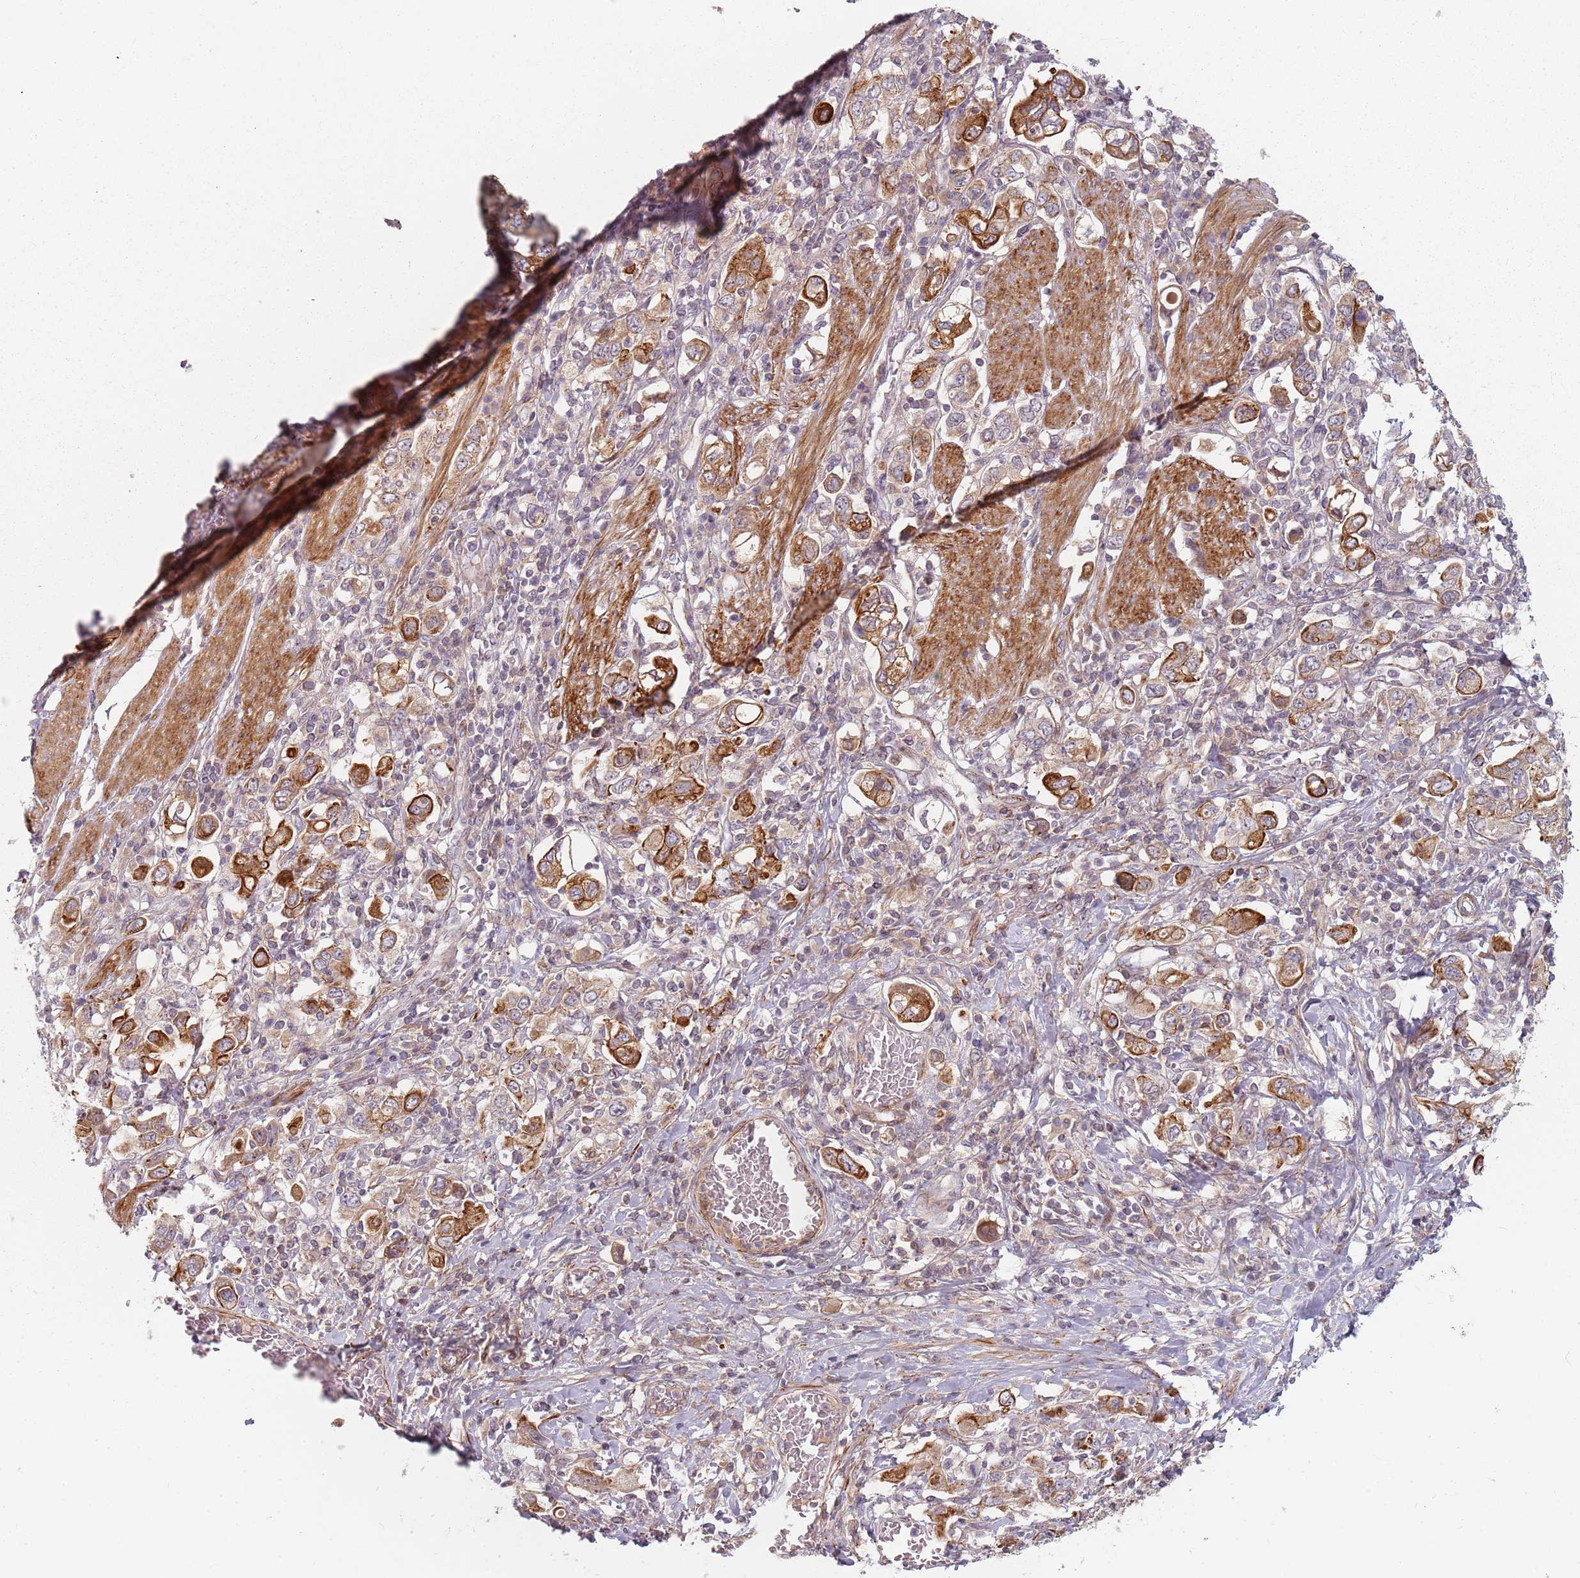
{"staining": {"intensity": "strong", "quantity": ">75%", "location": "cytoplasmic/membranous"}, "tissue": "stomach cancer", "cell_type": "Tumor cells", "image_type": "cancer", "snomed": [{"axis": "morphology", "description": "Adenocarcinoma, NOS"}, {"axis": "topography", "description": "Stomach, upper"}], "caption": "Stomach cancer stained for a protein displays strong cytoplasmic/membranous positivity in tumor cells.", "gene": "RPS6KA2", "patient": {"sex": "male", "age": 62}}